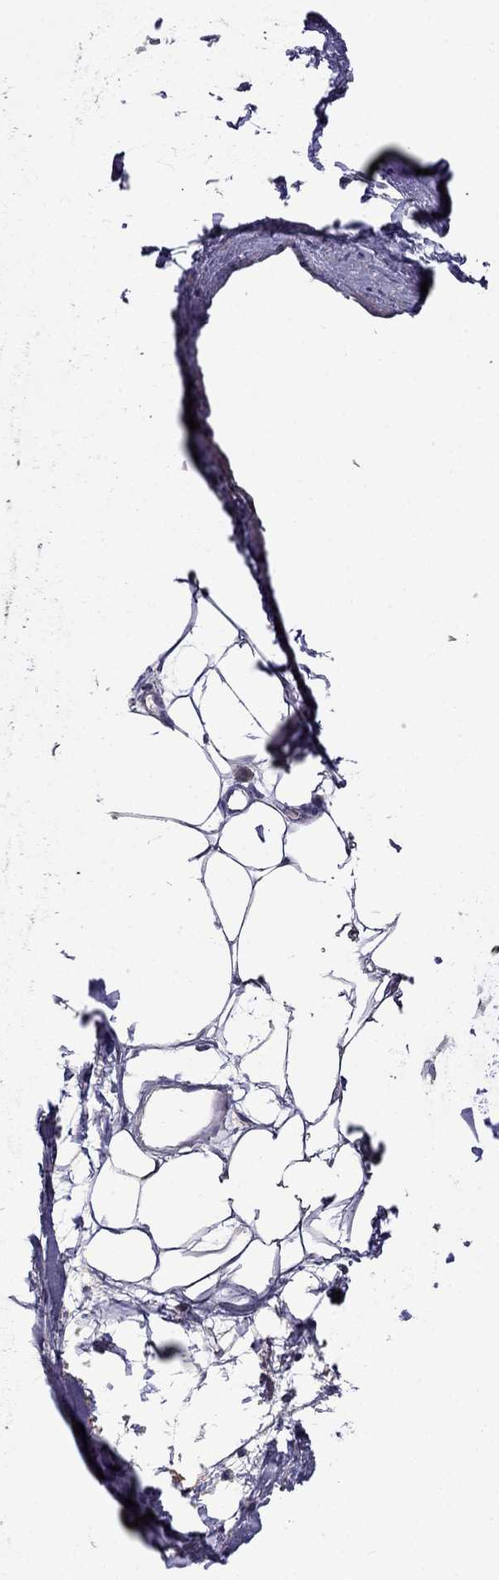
{"staining": {"intensity": "negative", "quantity": "none", "location": "none"}, "tissue": "adipose tissue", "cell_type": "Adipocytes", "image_type": "normal", "snomed": [{"axis": "morphology", "description": "Normal tissue, NOS"}, {"axis": "topography", "description": "Cartilage tissue"}, {"axis": "topography", "description": "Bronchus"}], "caption": "An IHC image of unremarkable adipose tissue is shown. There is no staining in adipocytes of adipose tissue.", "gene": "AK5", "patient": {"sex": "male", "age": 58}}